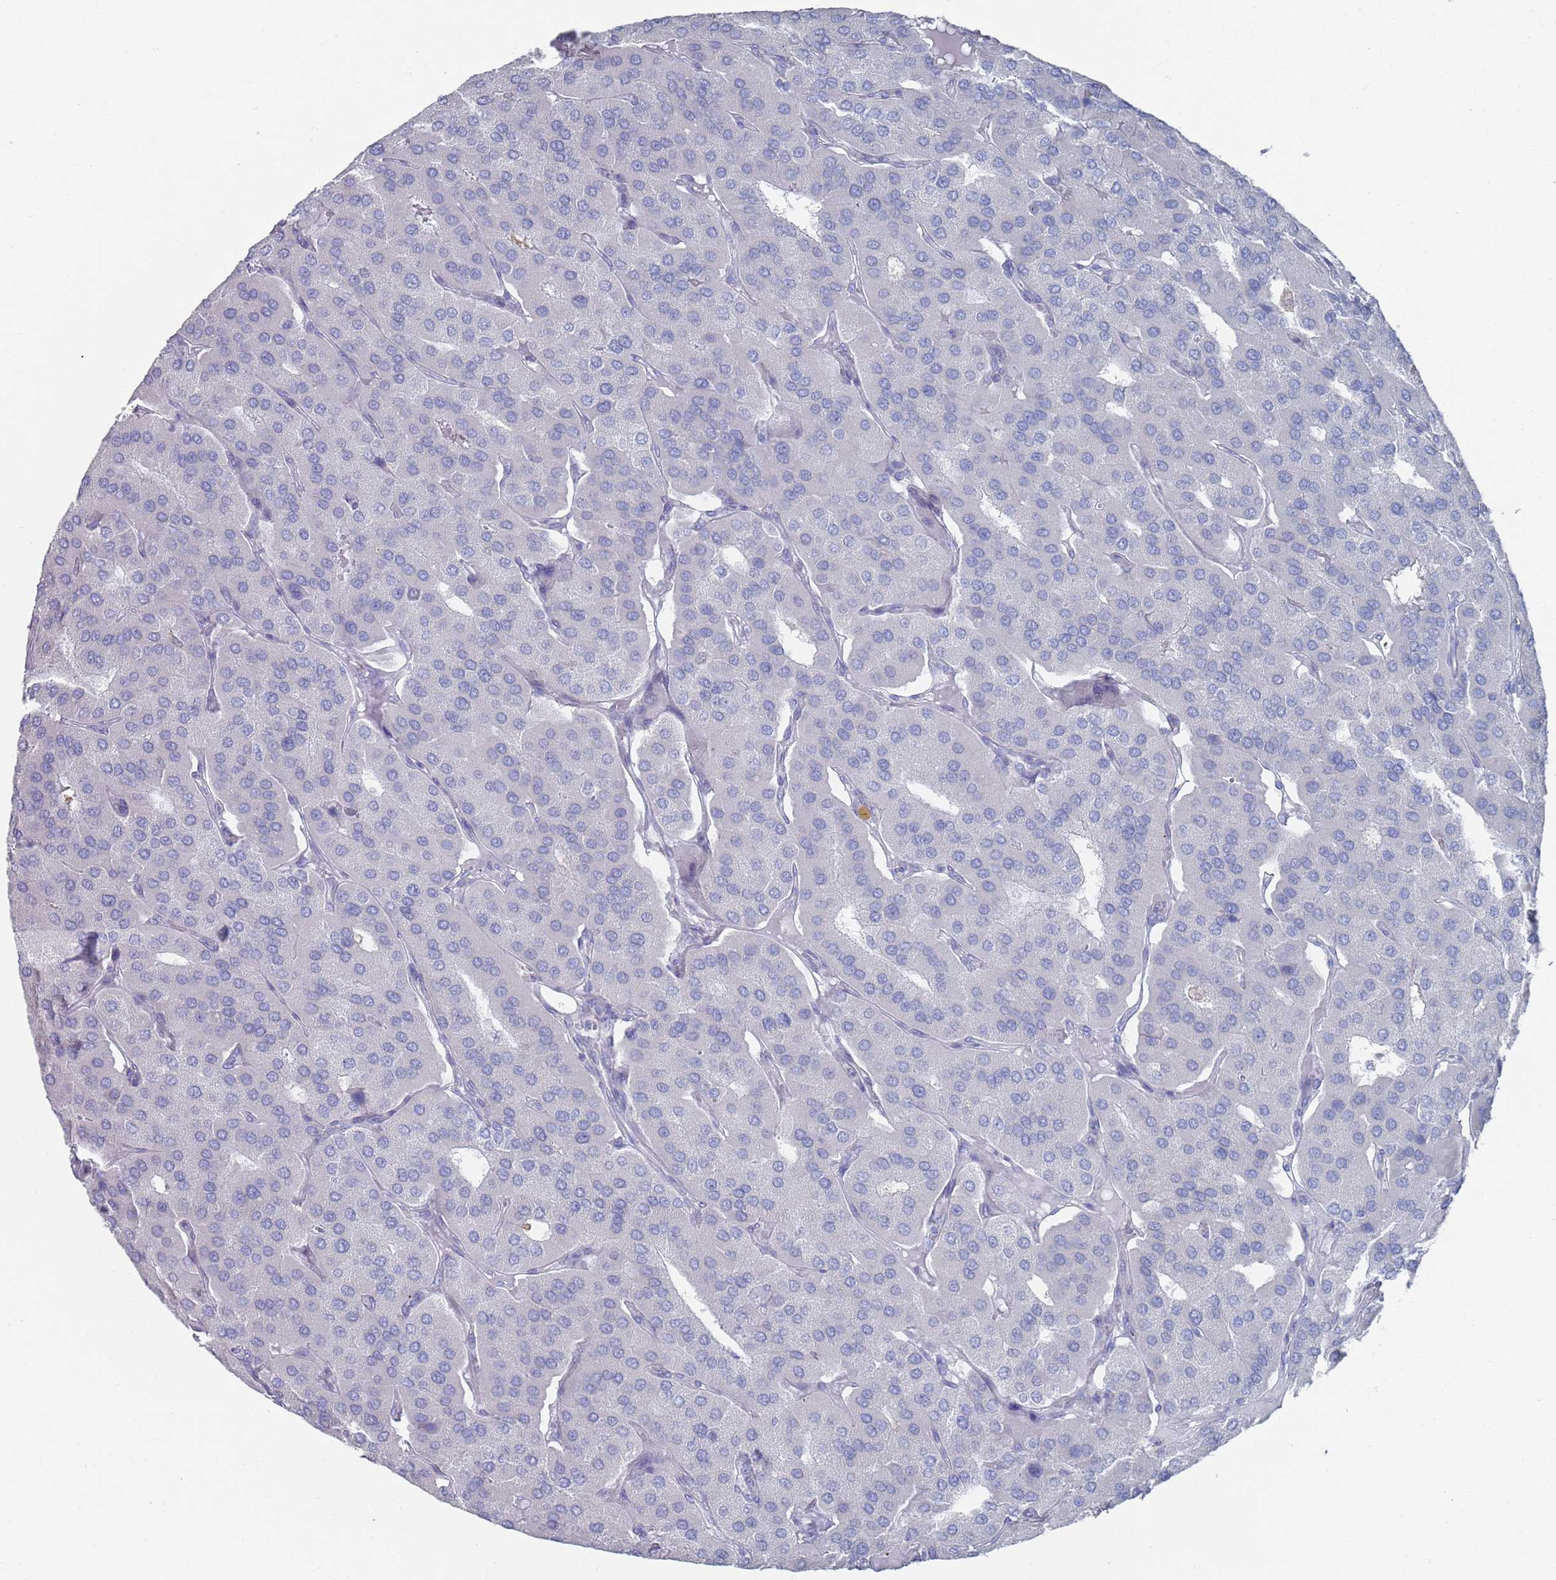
{"staining": {"intensity": "negative", "quantity": "none", "location": "none"}, "tissue": "parathyroid gland", "cell_type": "Glandular cells", "image_type": "normal", "snomed": [{"axis": "morphology", "description": "Normal tissue, NOS"}, {"axis": "morphology", "description": "Adenoma, NOS"}, {"axis": "topography", "description": "Parathyroid gland"}], "caption": "Glandular cells show no significant protein positivity in benign parathyroid gland. (Brightfield microscopy of DAB IHC at high magnification).", "gene": "MAT1A", "patient": {"sex": "female", "age": 86}}